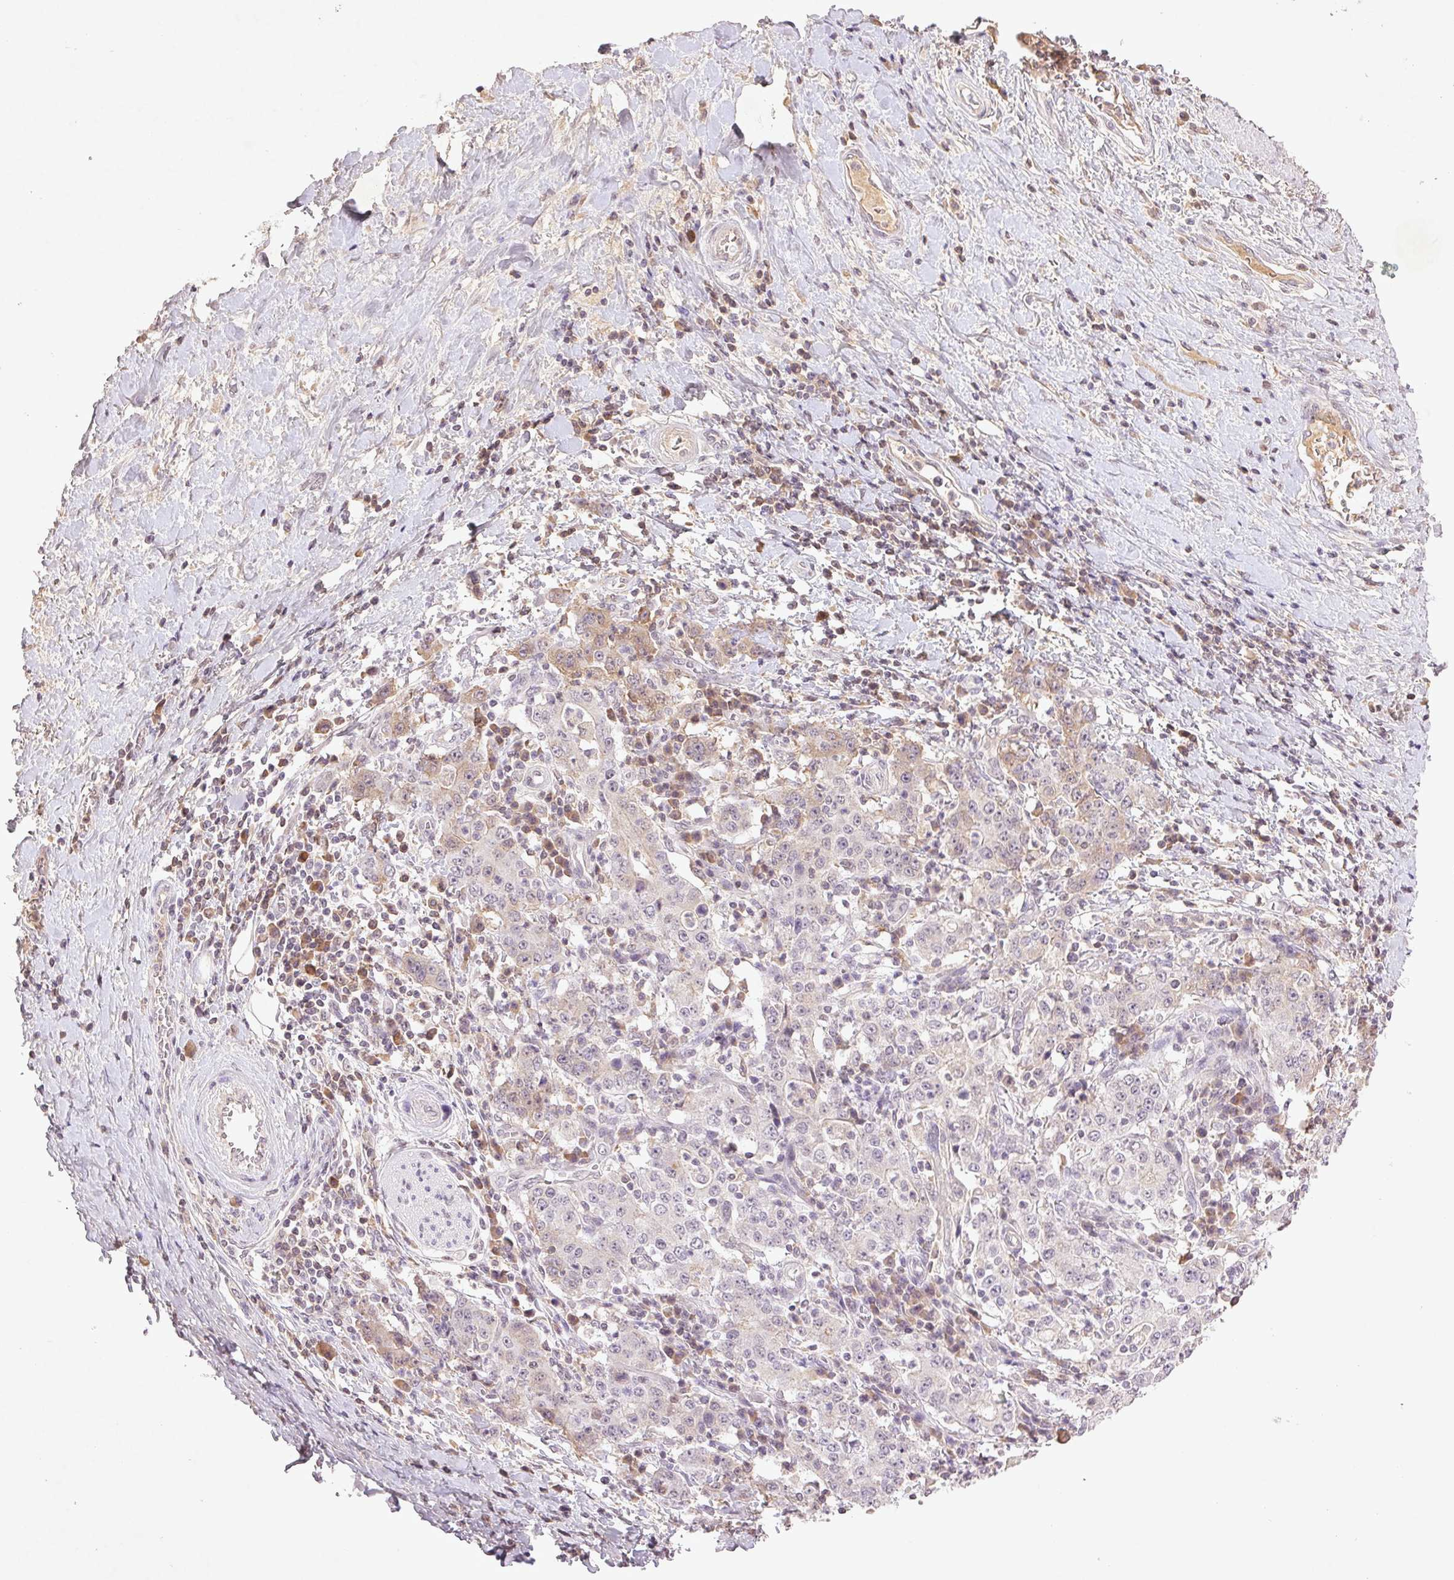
{"staining": {"intensity": "weak", "quantity": "<25%", "location": "nuclear"}, "tissue": "stomach cancer", "cell_type": "Tumor cells", "image_type": "cancer", "snomed": [{"axis": "morphology", "description": "Normal tissue, NOS"}, {"axis": "morphology", "description": "Adenocarcinoma, NOS"}, {"axis": "topography", "description": "Stomach, upper"}, {"axis": "topography", "description": "Stomach"}], "caption": "Stomach cancer (adenocarcinoma) was stained to show a protein in brown. There is no significant expression in tumor cells.", "gene": "FAM168B", "patient": {"sex": "male", "age": 59}}